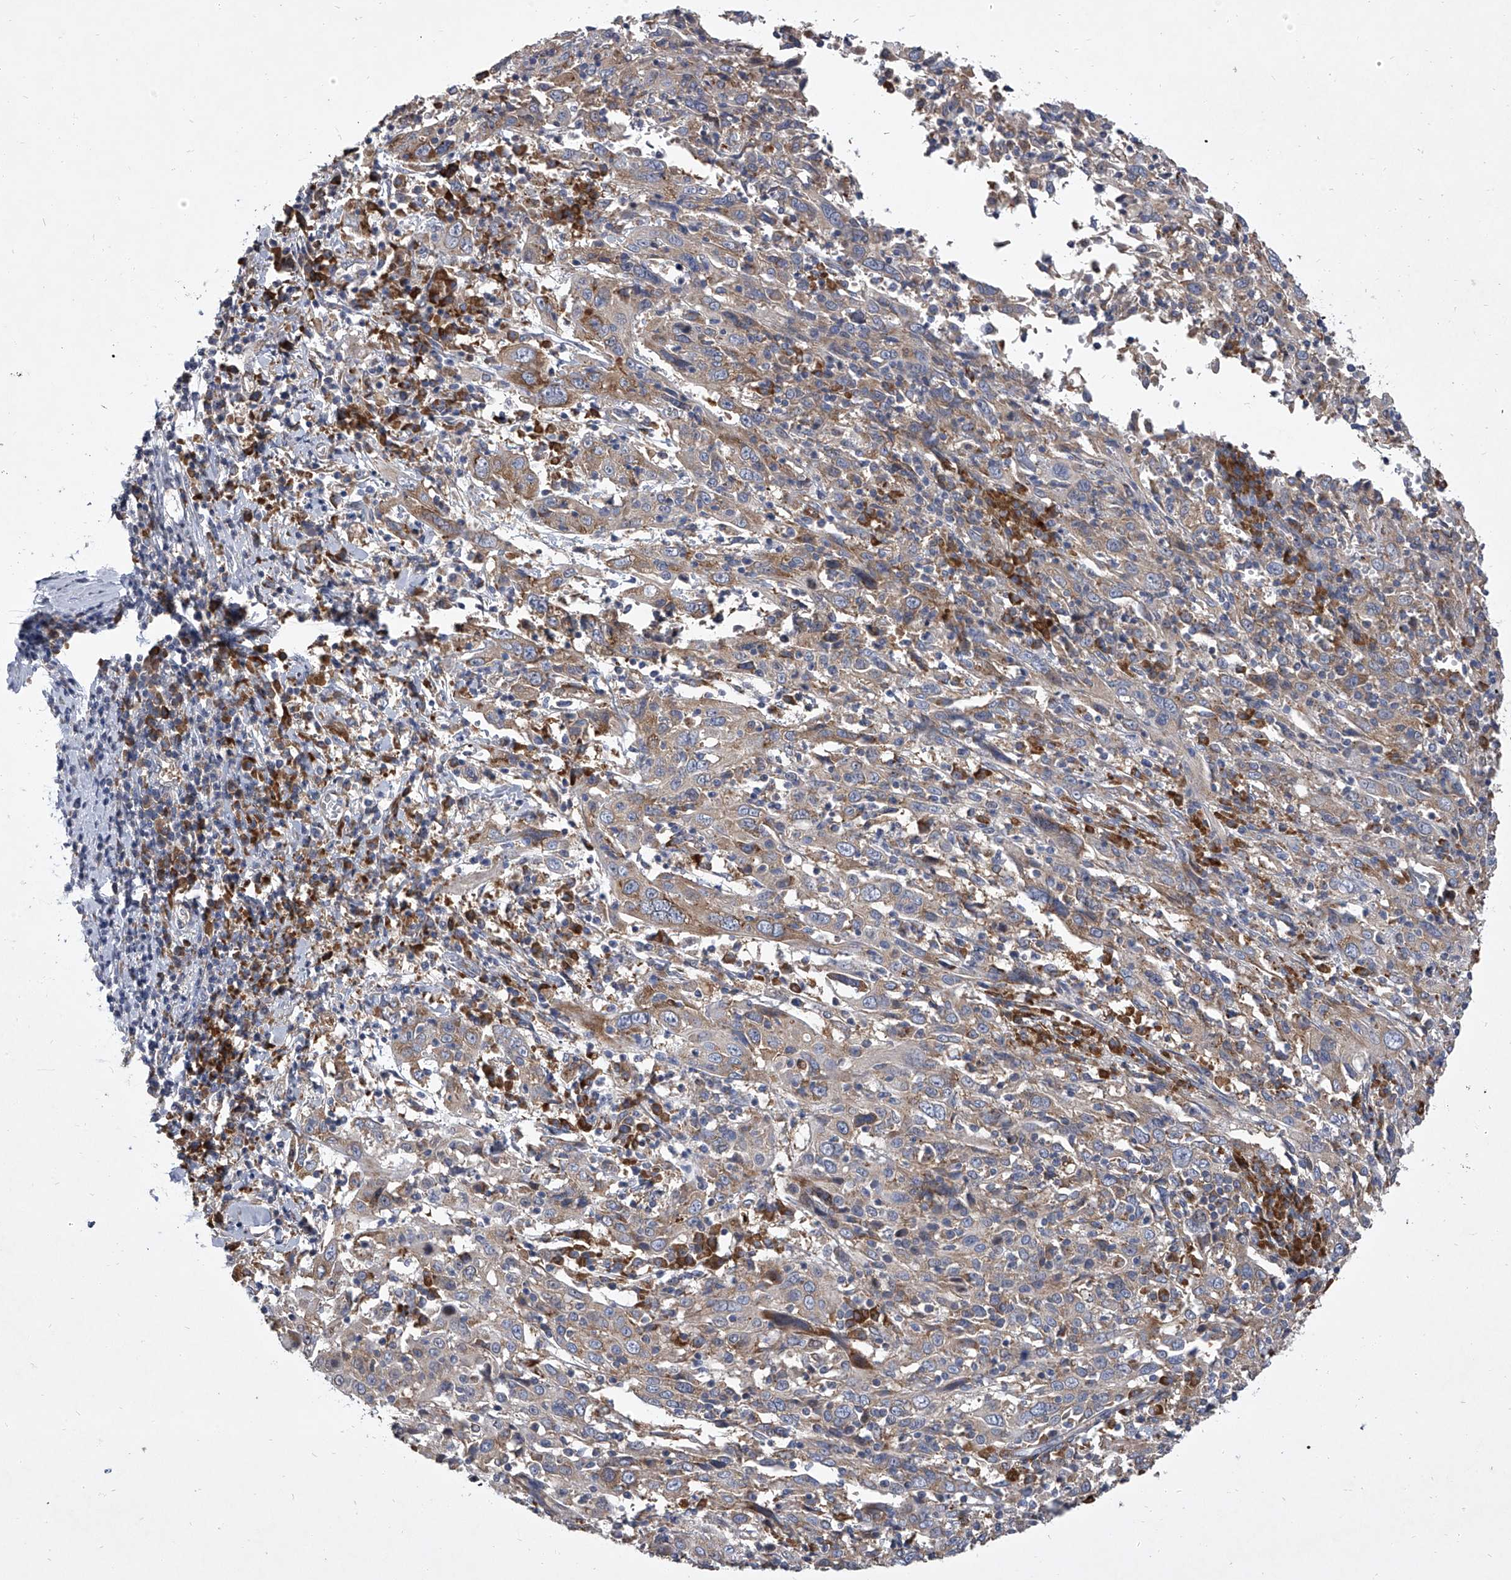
{"staining": {"intensity": "weak", "quantity": "25%-75%", "location": "cytoplasmic/membranous"}, "tissue": "cervical cancer", "cell_type": "Tumor cells", "image_type": "cancer", "snomed": [{"axis": "morphology", "description": "Squamous cell carcinoma, NOS"}, {"axis": "topography", "description": "Cervix"}], "caption": "Human cervical squamous cell carcinoma stained for a protein (brown) displays weak cytoplasmic/membranous positive expression in about 25%-75% of tumor cells.", "gene": "EIF2S2", "patient": {"sex": "female", "age": 46}}